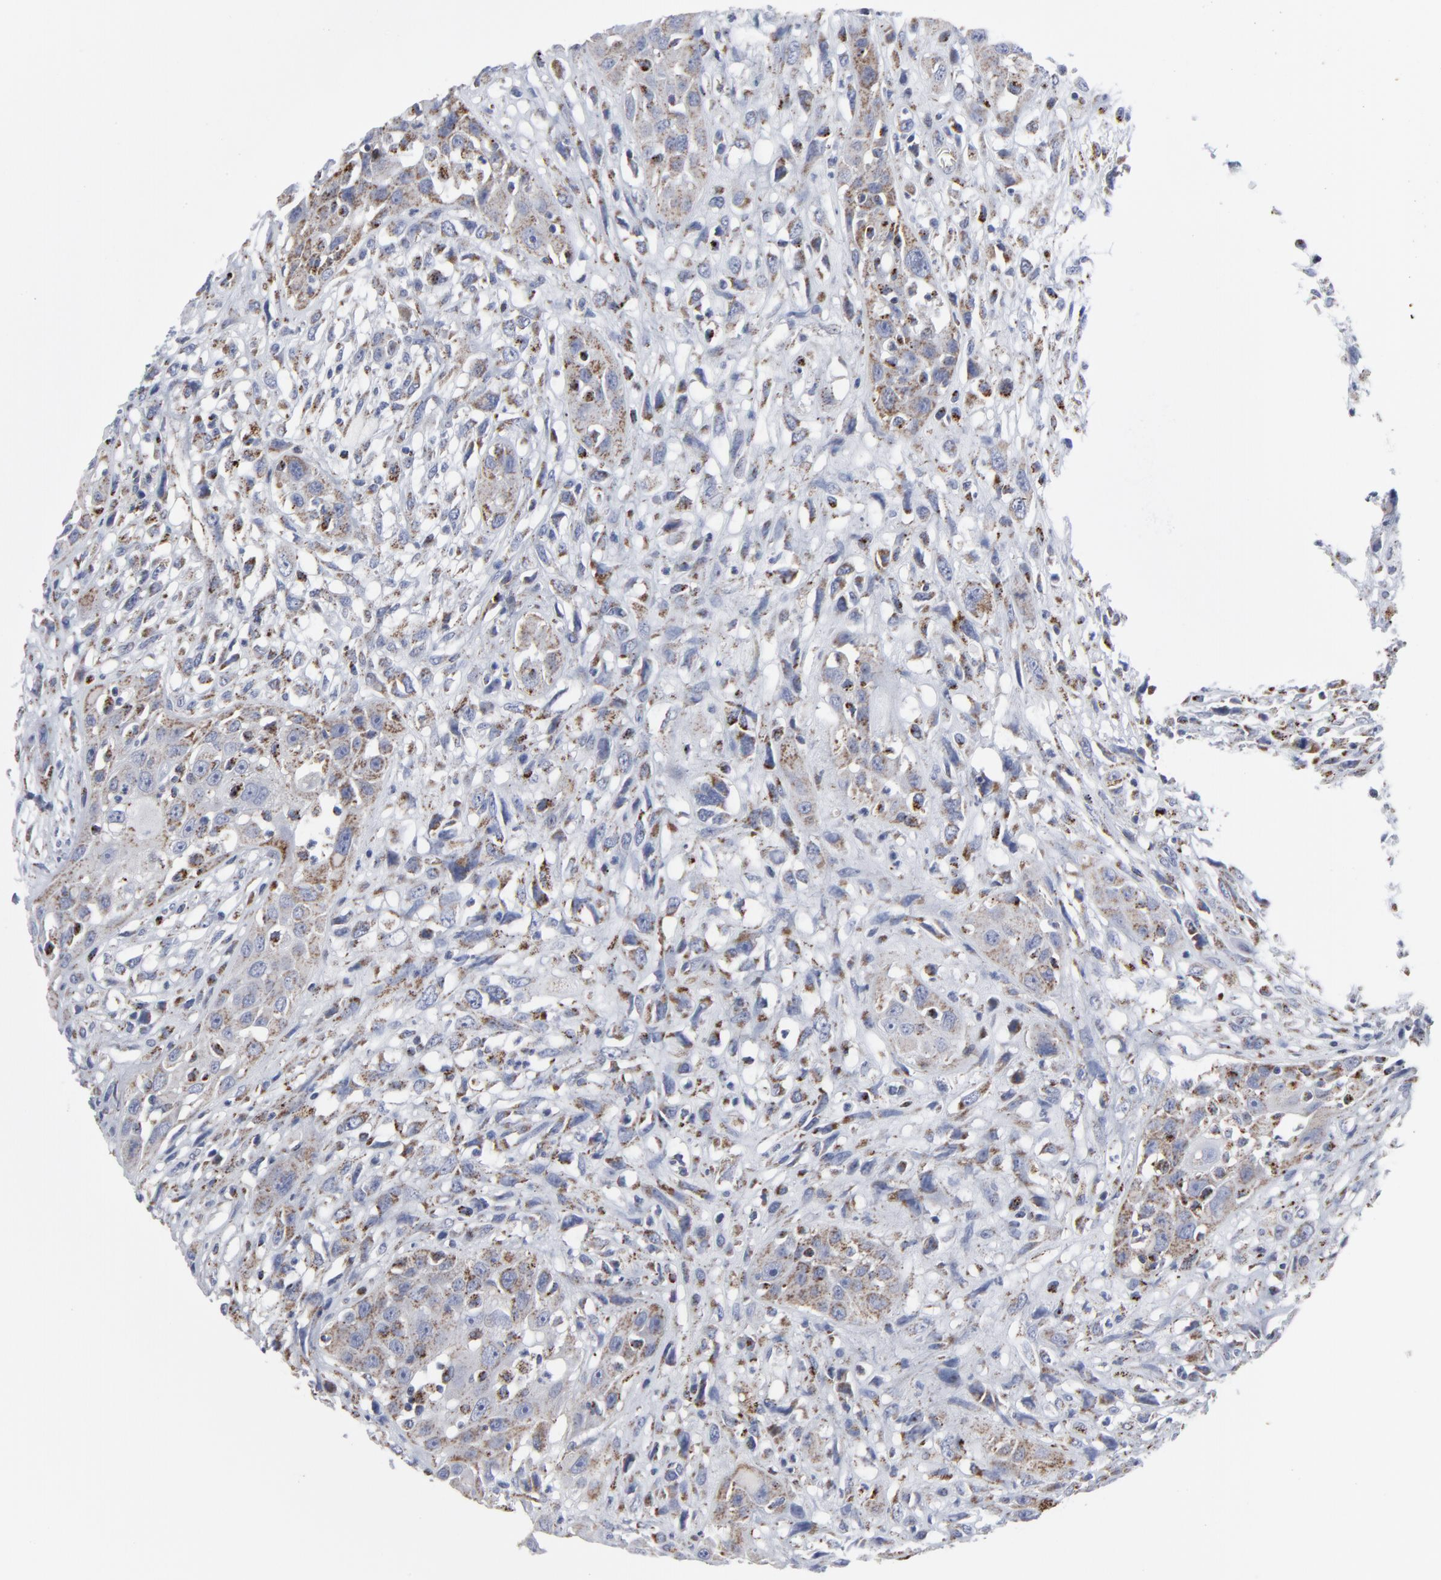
{"staining": {"intensity": "weak", "quantity": "25%-75%", "location": "cytoplasmic/membranous"}, "tissue": "head and neck cancer", "cell_type": "Tumor cells", "image_type": "cancer", "snomed": [{"axis": "morphology", "description": "Necrosis, NOS"}, {"axis": "morphology", "description": "Neoplasm, malignant, NOS"}, {"axis": "topography", "description": "Salivary gland"}, {"axis": "topography", "description": "Head-Neck"}], "caption": "Brown immunohistochemical staining in malignant neoplasm (head and neck) displays weak cytoplasmic/membranous expression in about 25%-75% of tumor cells. Ihc stains the protein in brown and the nuclei are stained blue.", "gene": "TXNRD2", "patient": {"sex": "male", "age": 43}}